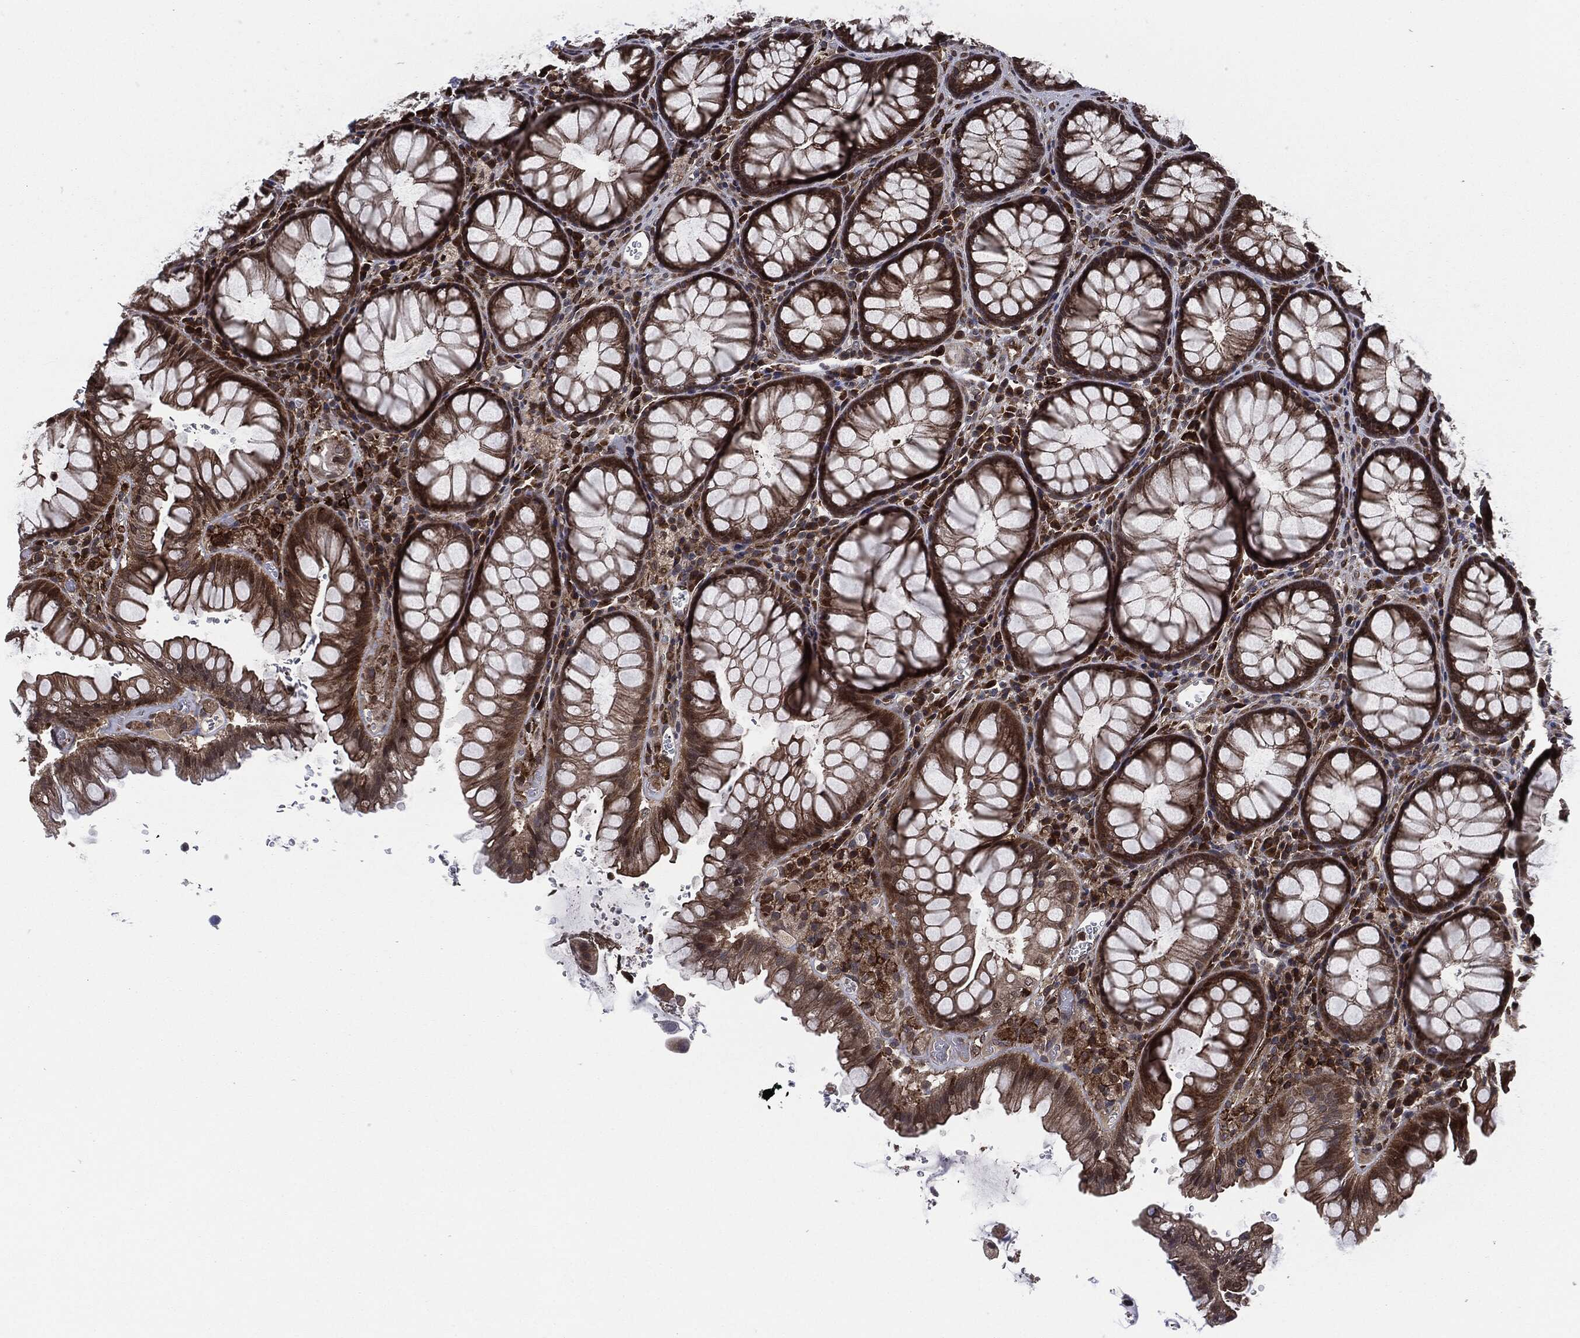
{"staining": {"intensity": "moderate", "quantity": ">75%", "location": "cytoplasmic/membranous"}, "tissue": "rectum", "cell_type": "Glandular cells", "image_type": "normal", "snomed": [{"axis": "morphology", "description": "Normal tissue, NOS"}, {"axis": "topography", "description": "Rectum"}], "caption": "The micrograph exhibits a brown stain indicating the presence of a protein in the cytoplasmic/membranous of glandular cells in rectum. The protein of interest is shown in brown color, while the nuclei are stained blue.", "gene": "UBR1", "patient": {"sex": "female", "age": 68}}